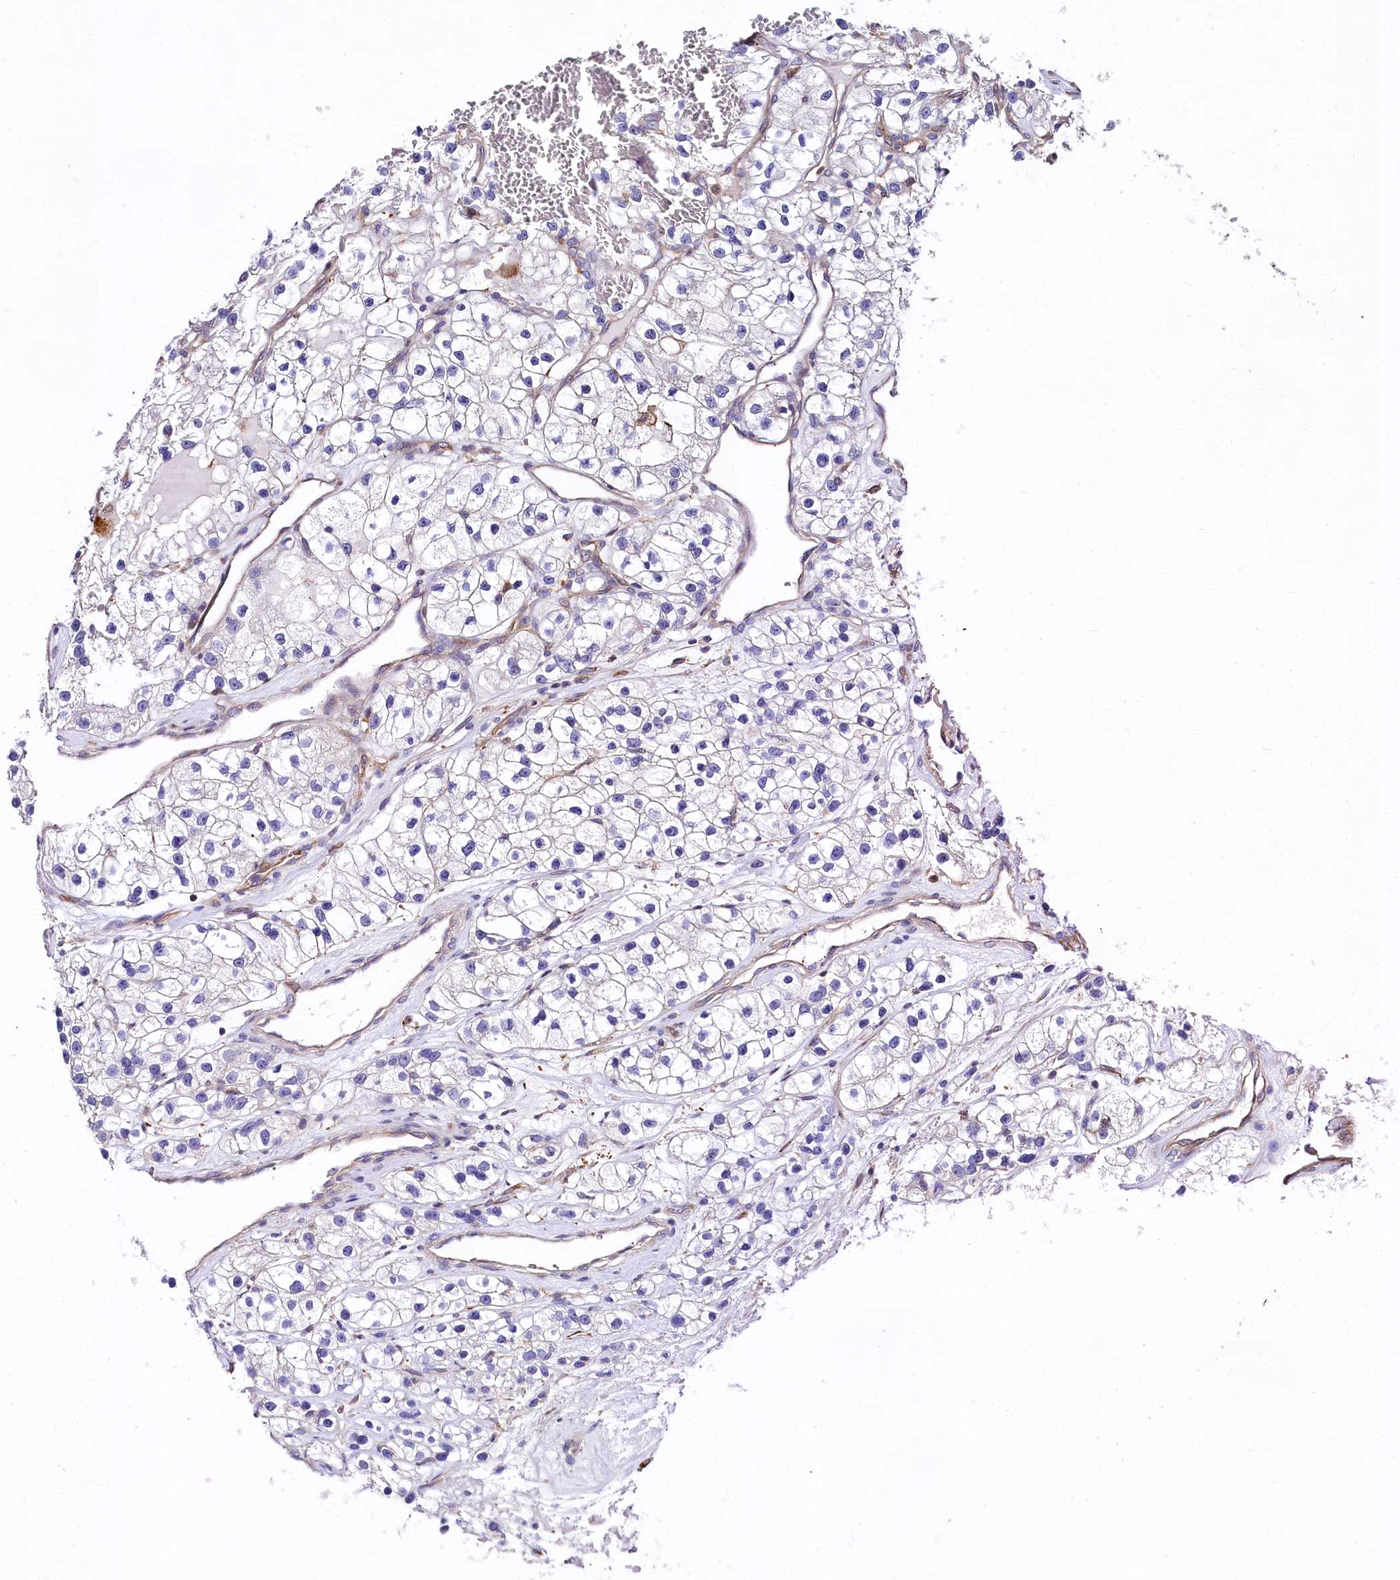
{"staining": {"intensity": "negative", "quantity": "none", "location": "none"}, "tissue": "renal cancer", "cell_type": "Tumor cells", "image_type": "cancer", "snomed": [{"axis": "morphology", "description": "Adenocarcinoma, NOS"}, {"axis": "topography", "description": "Kidney"}], "caption": "This is an IHC micrograph of human renal adenocarcinoma. There is no positivity in tumor cells.", "gene": "FCHSD2", "patient": {"sex": "female", "age": 57}}